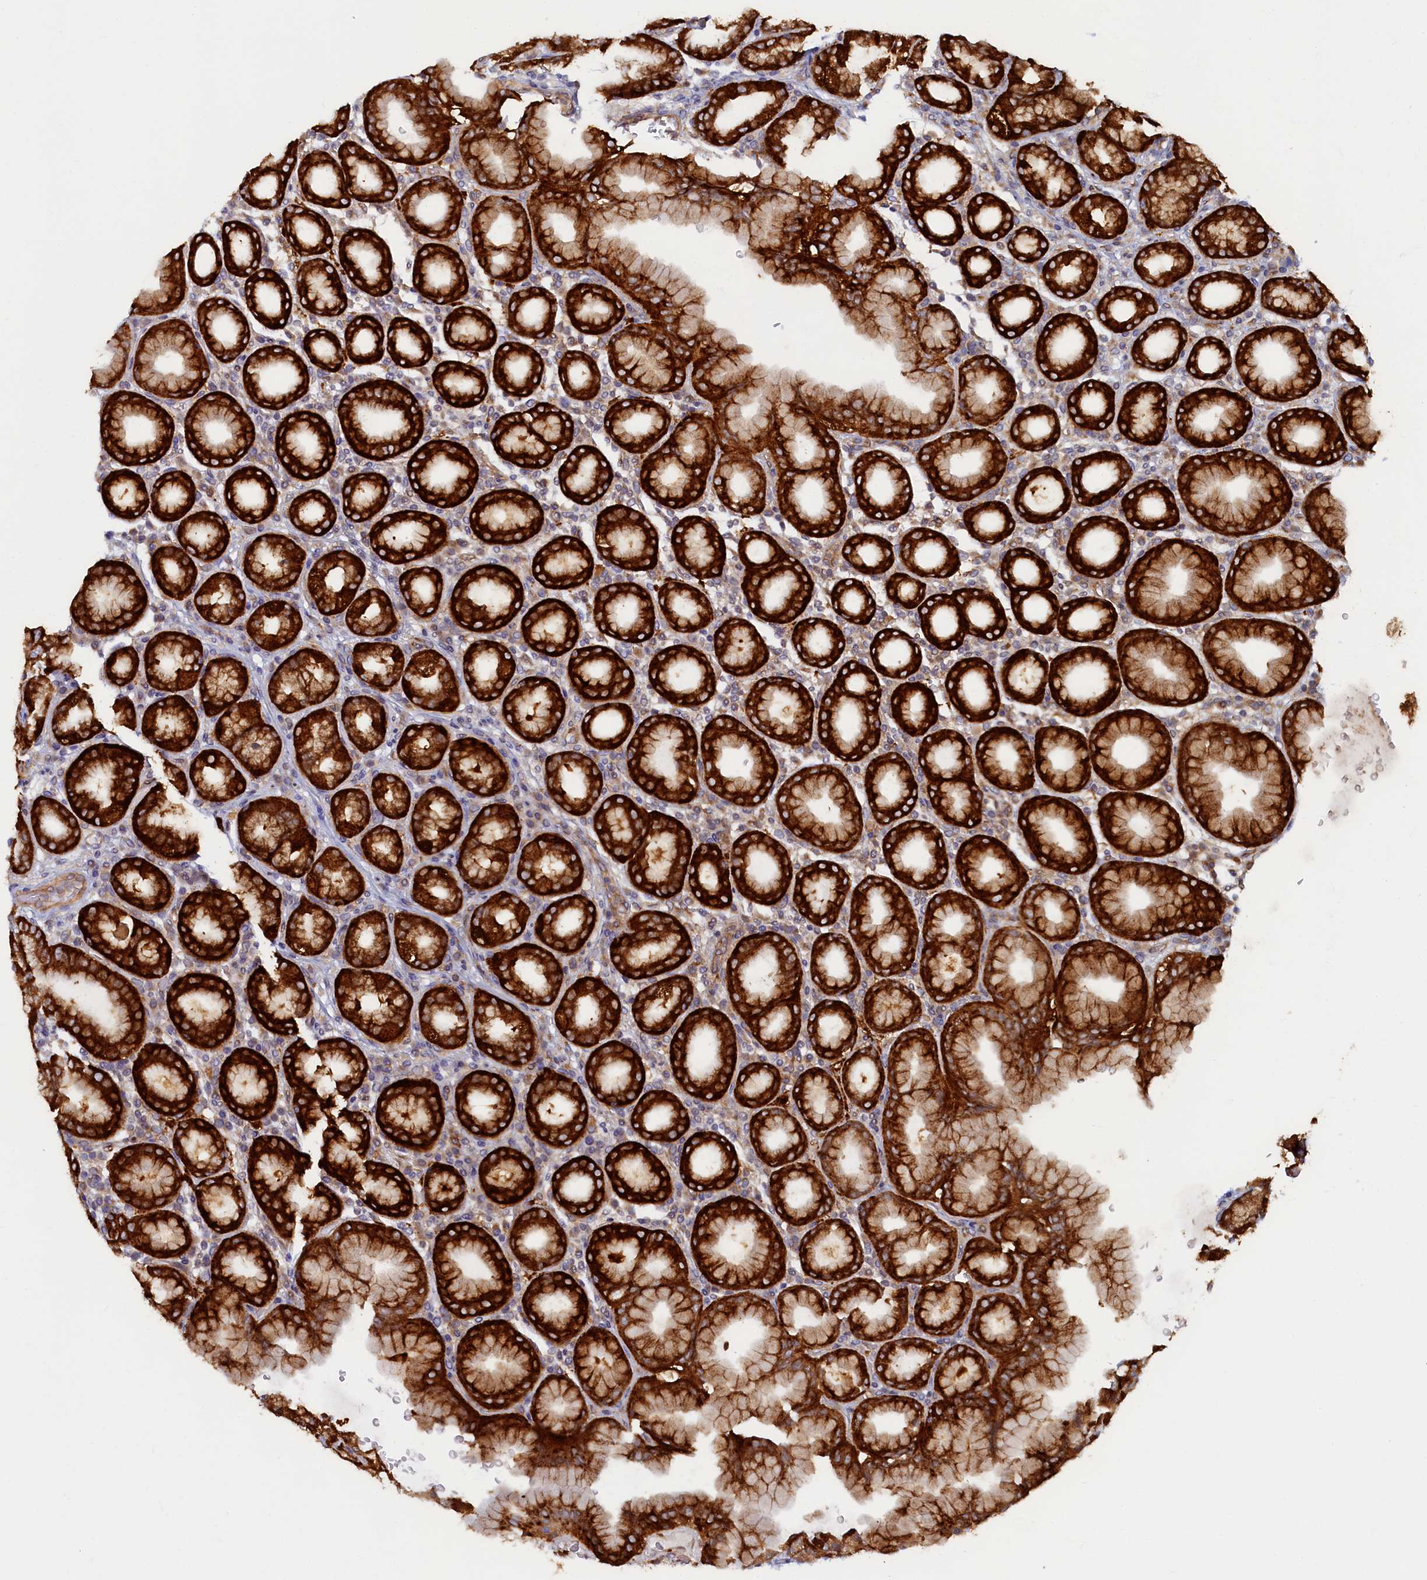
{"staining": {"intensity": "strong", "quantity": ">75%", "location": "cytoplasmic/membranous"}, "tissue": "stomach", "cell_type": "Glandular cells", "image_type": "normal", "snomed": [{"axis": "morphology", "description": "Normal tissue, NOS"}, {"axis": "topography", "description": "Stomach, upper"}], "caption": "Immunohistochemical staining of benign stomach reveals high levels of strong cytoplasmic/membranous expression in approximately >75% of glandular cells.", "gene": "STX12", "patient": {"sex": "male", "age": 68}}